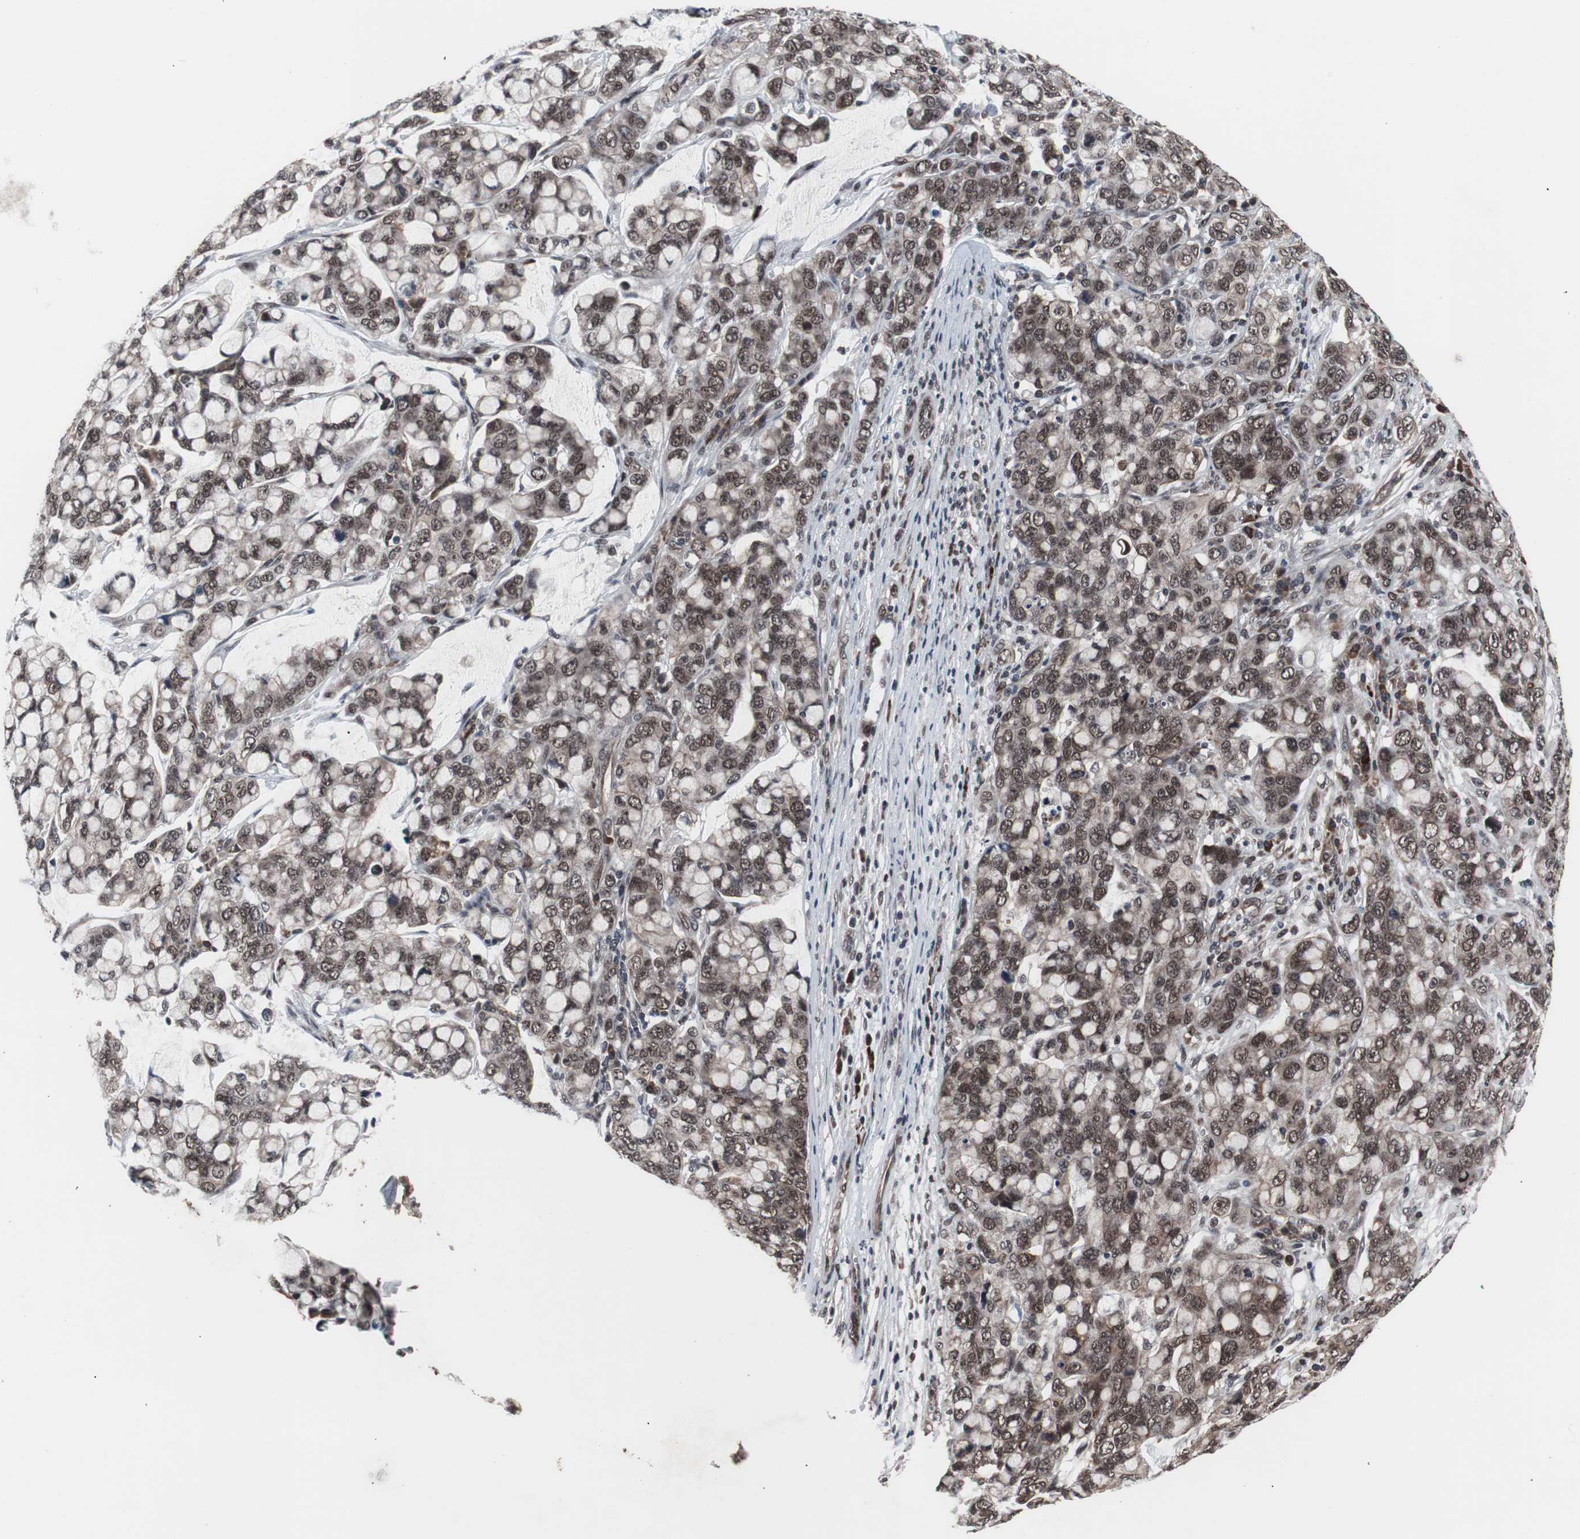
{"staining": {"intensity": "moderate", "quantity": ">75%", "location": "cytoplasmic/membranous,nuclear"}, "tissue": "stomach cancer", "cell_type": "Tumor cells", "image_type": "cancer", "snomed": [{"axis": "morphology", "description": "Adenocarcinoma, NOS"}, {"axis": "topography", "description": "Stomach, lower"}], "caption": "Human stomach adenocarcinoma stained with a protein marker shows moderate staining in tumor cells.", "gene": "GTF2F2", "patient": {"sex": "male", "age": 84}}